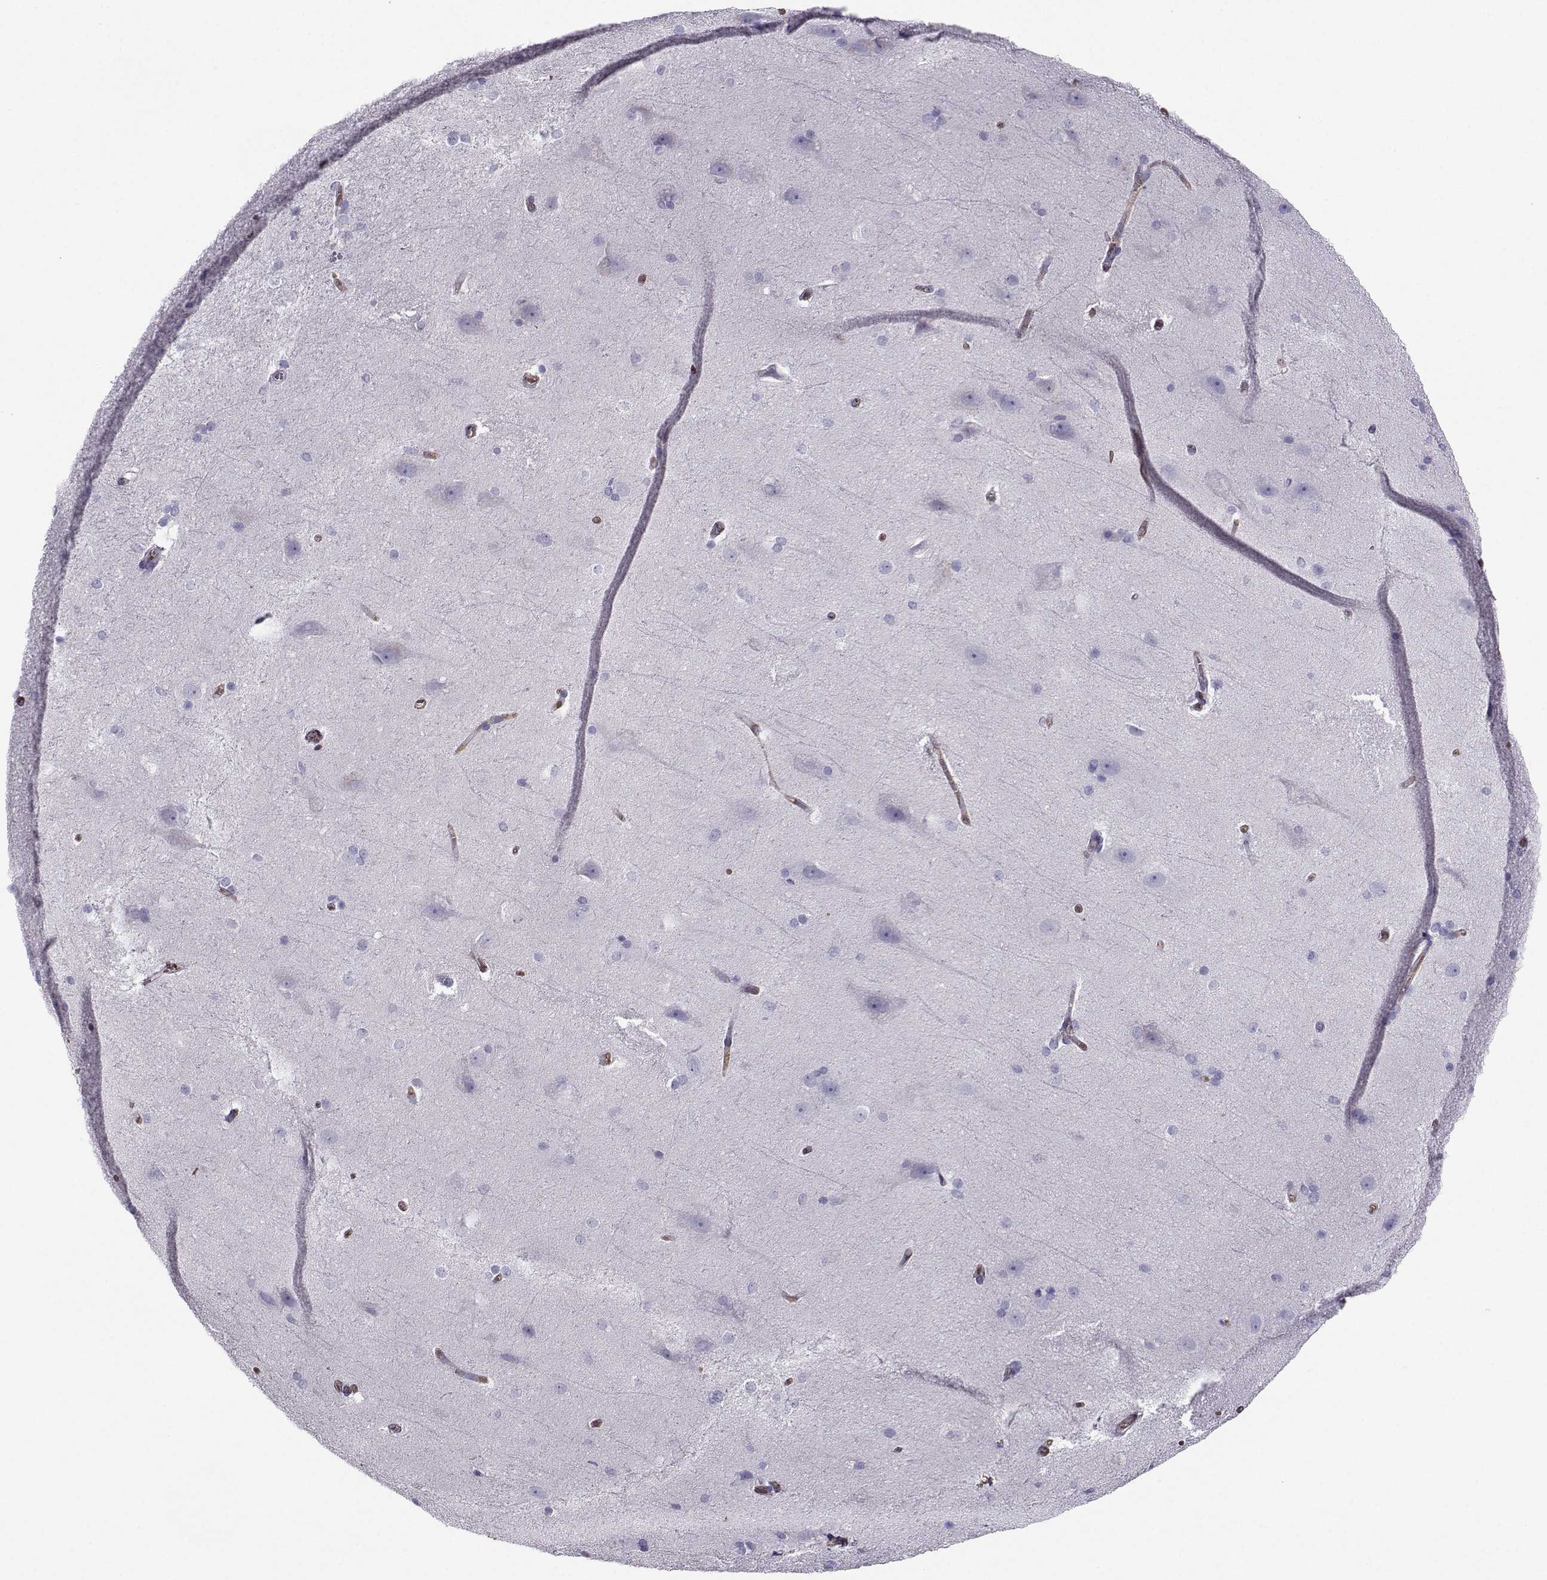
{"staining": {"intensity": "negative", "quantity": "none", "location": "none"}, "tissue": "hippocampus", "cell_type": "Glial cells", "image_type": "normal", "snomed": [{"axis": "morphology", "description": "Normal tissue, NOS"}, {"axis": "topography", "description": "Cerebral cortex"}, {"axis": "topography", "description": "Hippocampus"}], "caption": "Glial cells show no significant staining in unremarkable hippocampus.", "gene": "CLUL1", "patient": {"sex": "female", "age": 19}}